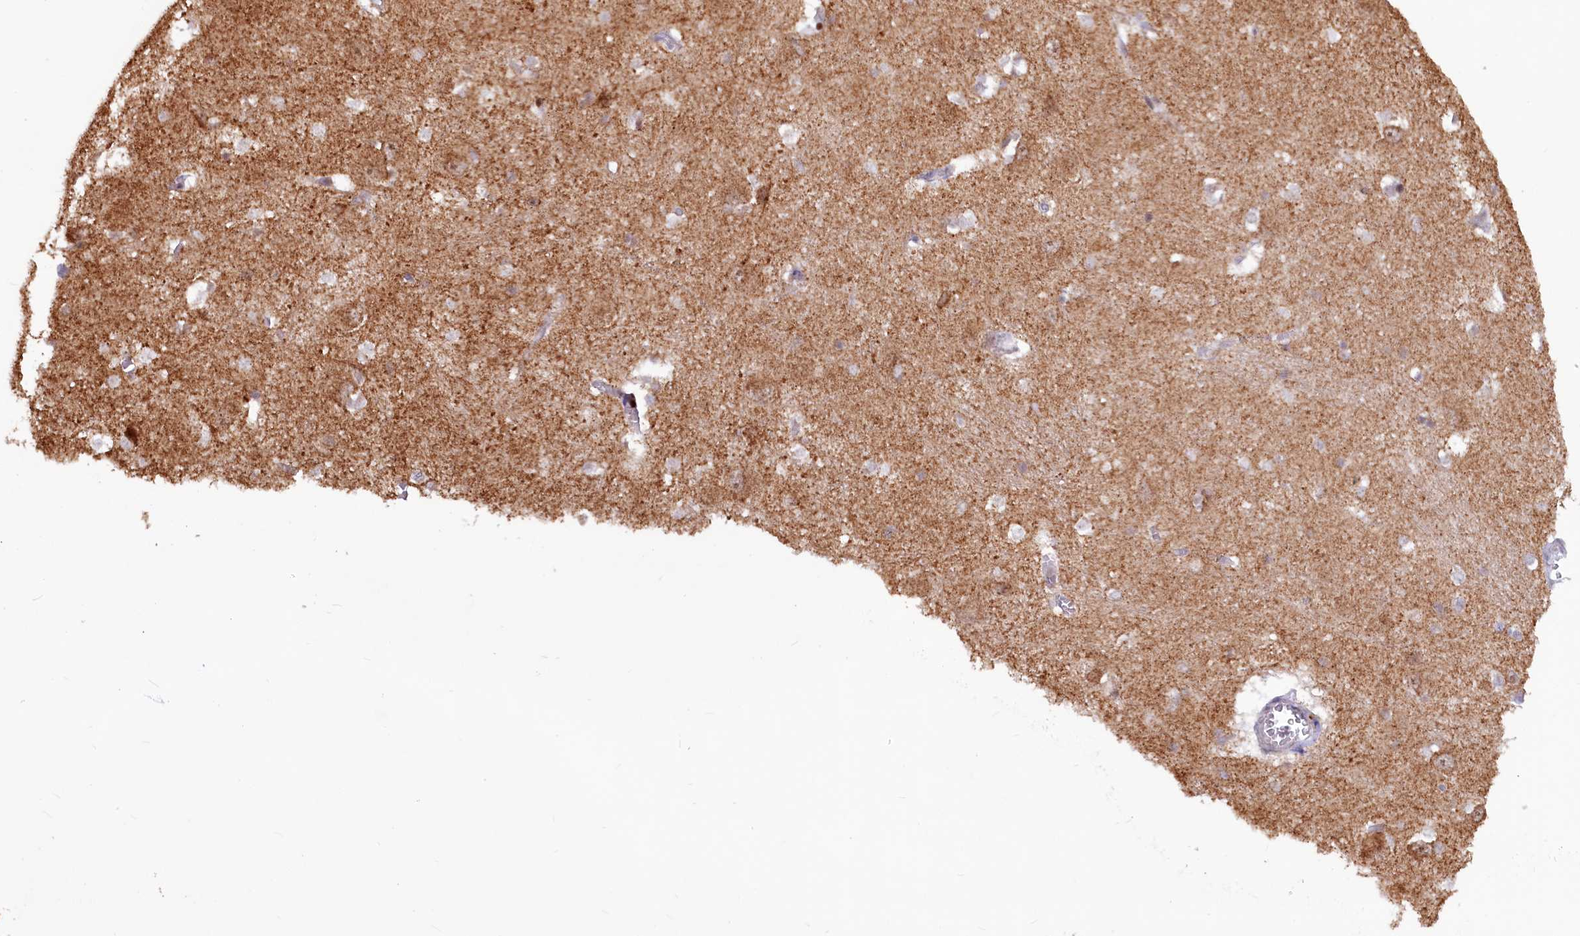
{"staining": {"intensity": "weak", "quantity": "<25%", "location": "cytoplasmic/membranous"}, "tissue": "caudate", "cell_type": "Glial cells", "image_type": "normal", "snomed": [{"axis": "morphology", "description": "Normal tissue, NOS"}, {"axis": "topography", "description": "Lateral ventricle wall"}], "caption": "This is an IHC histopathology image of unremarkable caudate. There is no staining in glial cells.", "gene": "PHC3", "patient": {"sex": "male", "age": 37}}